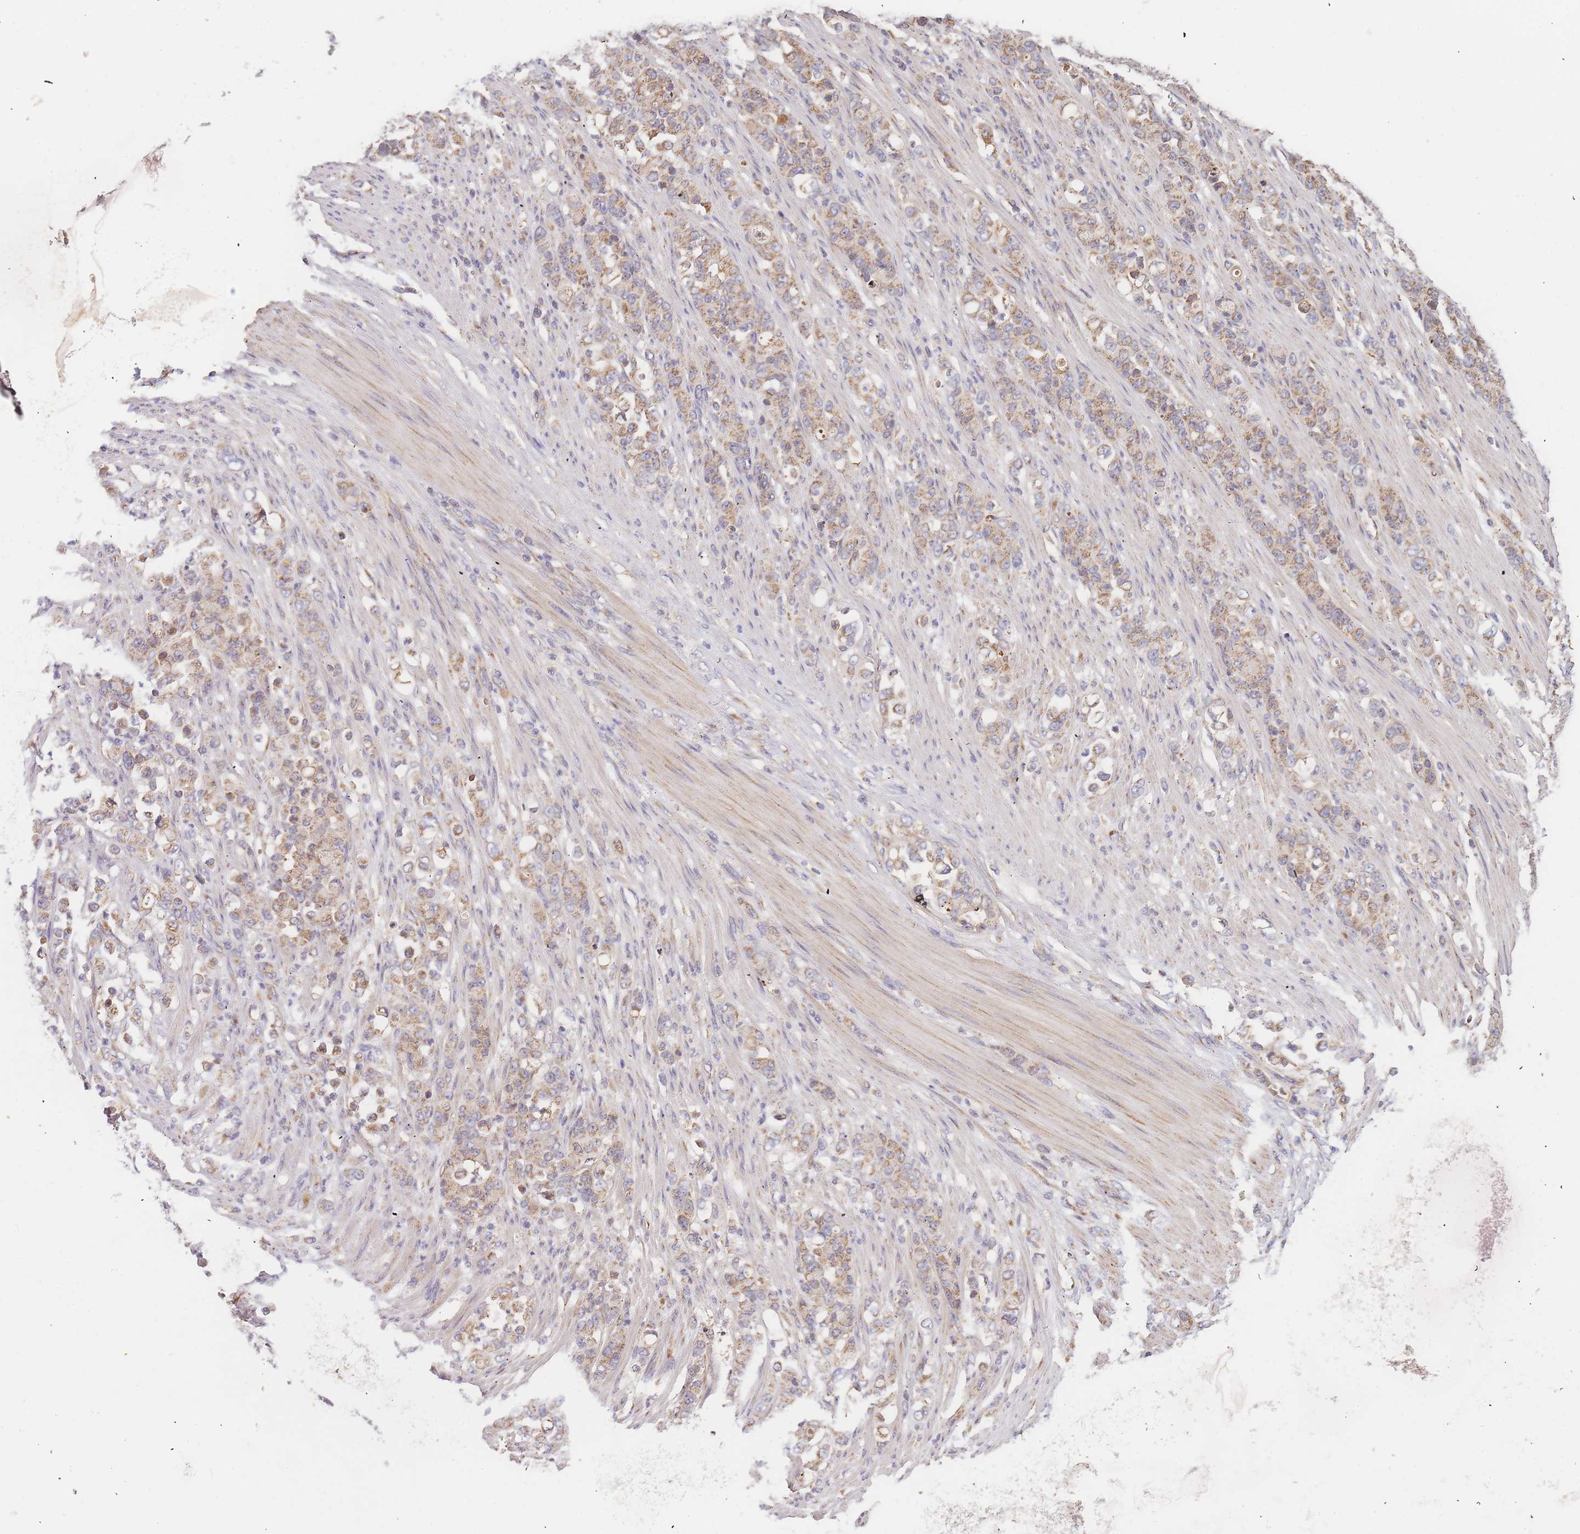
{"staining": {"intensity": "moderate", "quantity": ">75%", "location": "cytoplasmic/membranous"}, "tissue": "stomach cancer", "cell_type": "Tumor cells", "image_type": "cancer", "snomed": [{"axis": "morphology", "description": "Normal tissue, NOS"}, {"axis": "morphology", "description": "Adenocarcinoma, NOS"}, {"axis": "topography", "description": "Stomach"}], "caption": "This is a micrograph of IHC staining of stomach cancer, which shows moderate positivity in the cytoplasmic/membranous of tumor cells.", "gene": "ADCY9", "patient": {"sex": "female", "age": 79}}